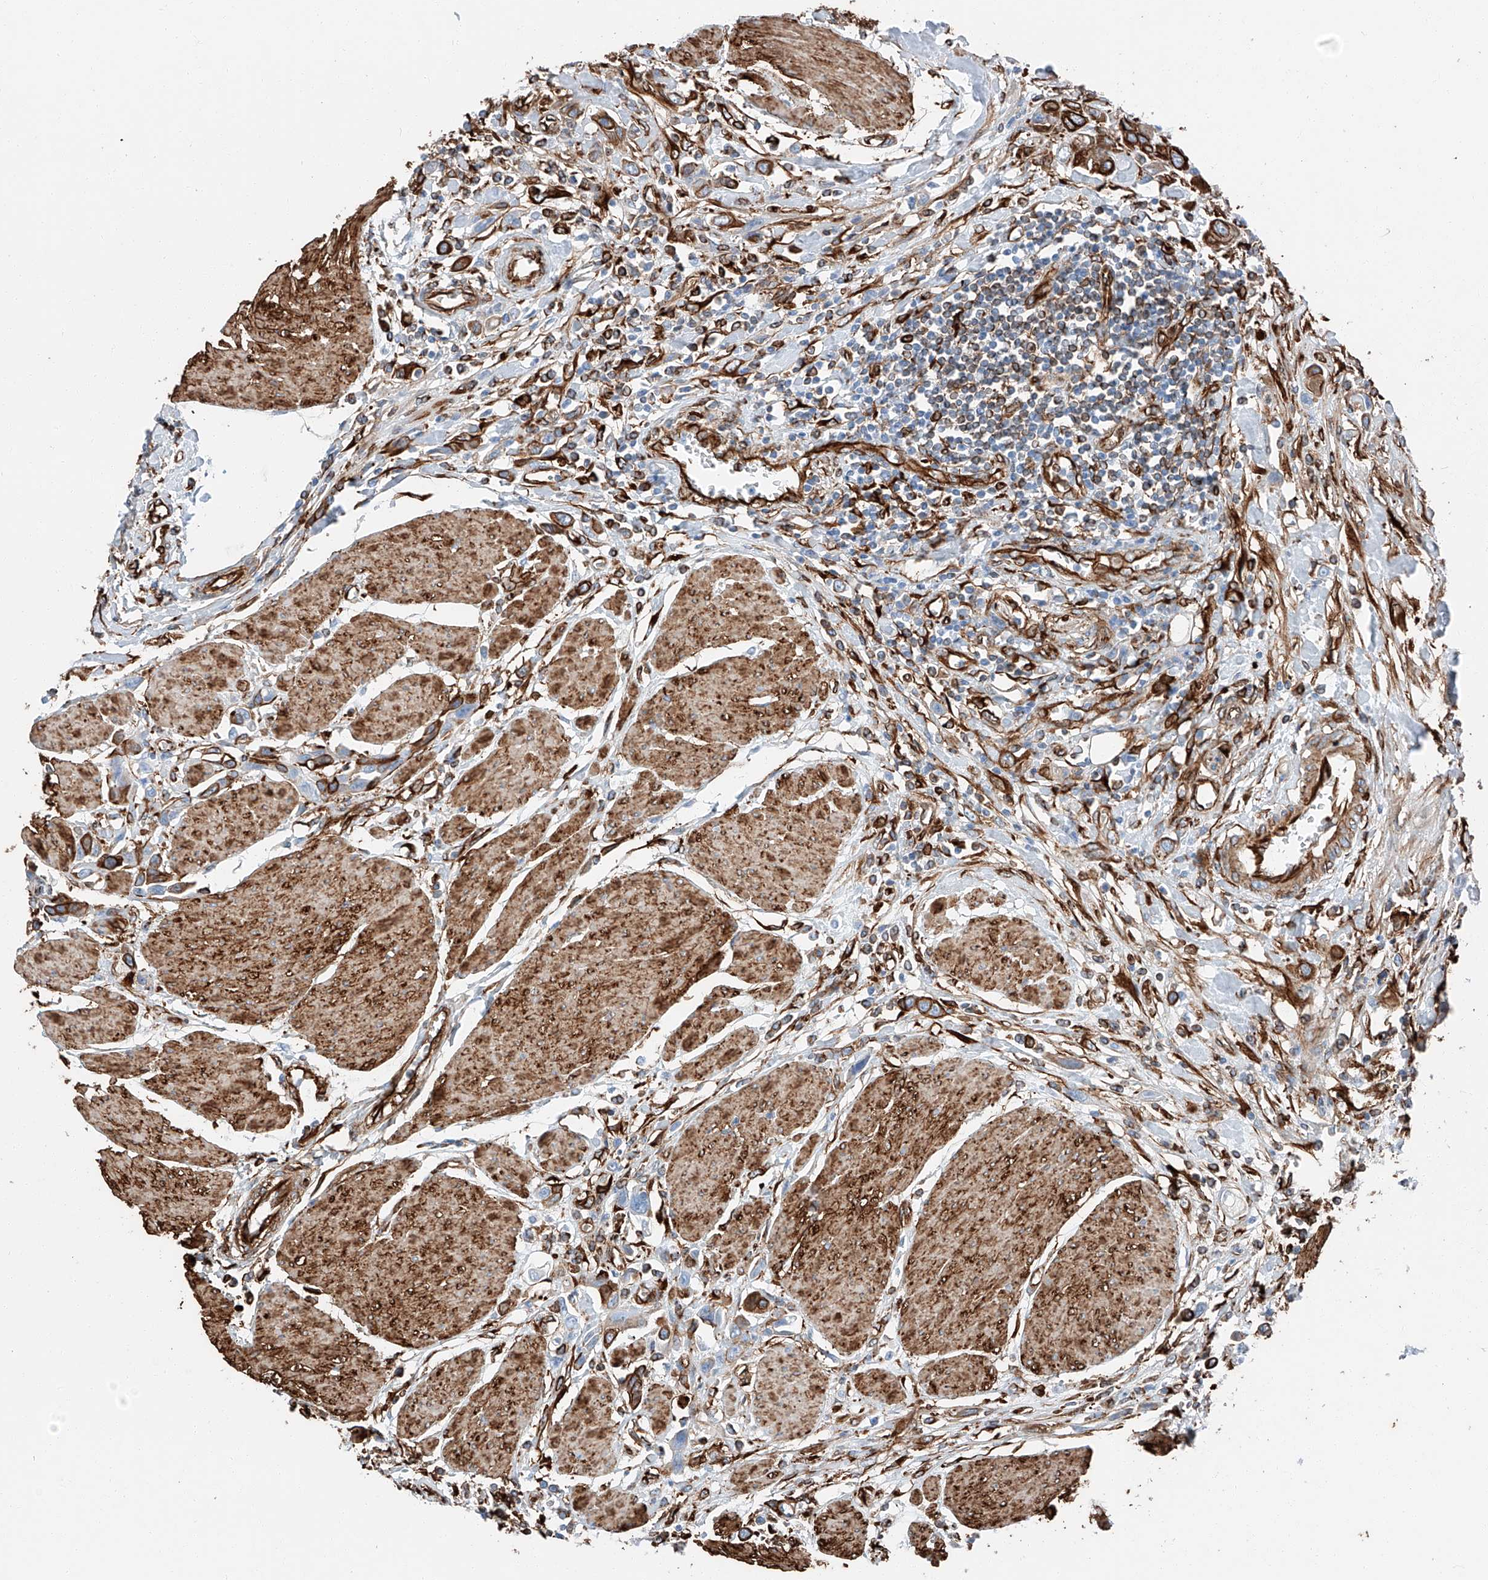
{"staining": {"intensity": "moderate", "quantity": ">75%", "location": "cytoplasmic/membranous"}, "tissue": "urothelial cancer", "cell_type": "Tumor cells", "image_type": "cancer", "snomed": [{"axis": "morphology", "description": "Urothelial carcinoma, High grade"}, {"axis": "topography", "description": "Urinary bladder"}], "caption": "Immunohistochemical staining of human urothelial carcinoma (high-grade) reveals medium levels of moderate cytoplasmic/membranous expression in about >75% of tumor cells.", "gene": "ZNF804A", "patient": {"sex": "male", "age": 50}}